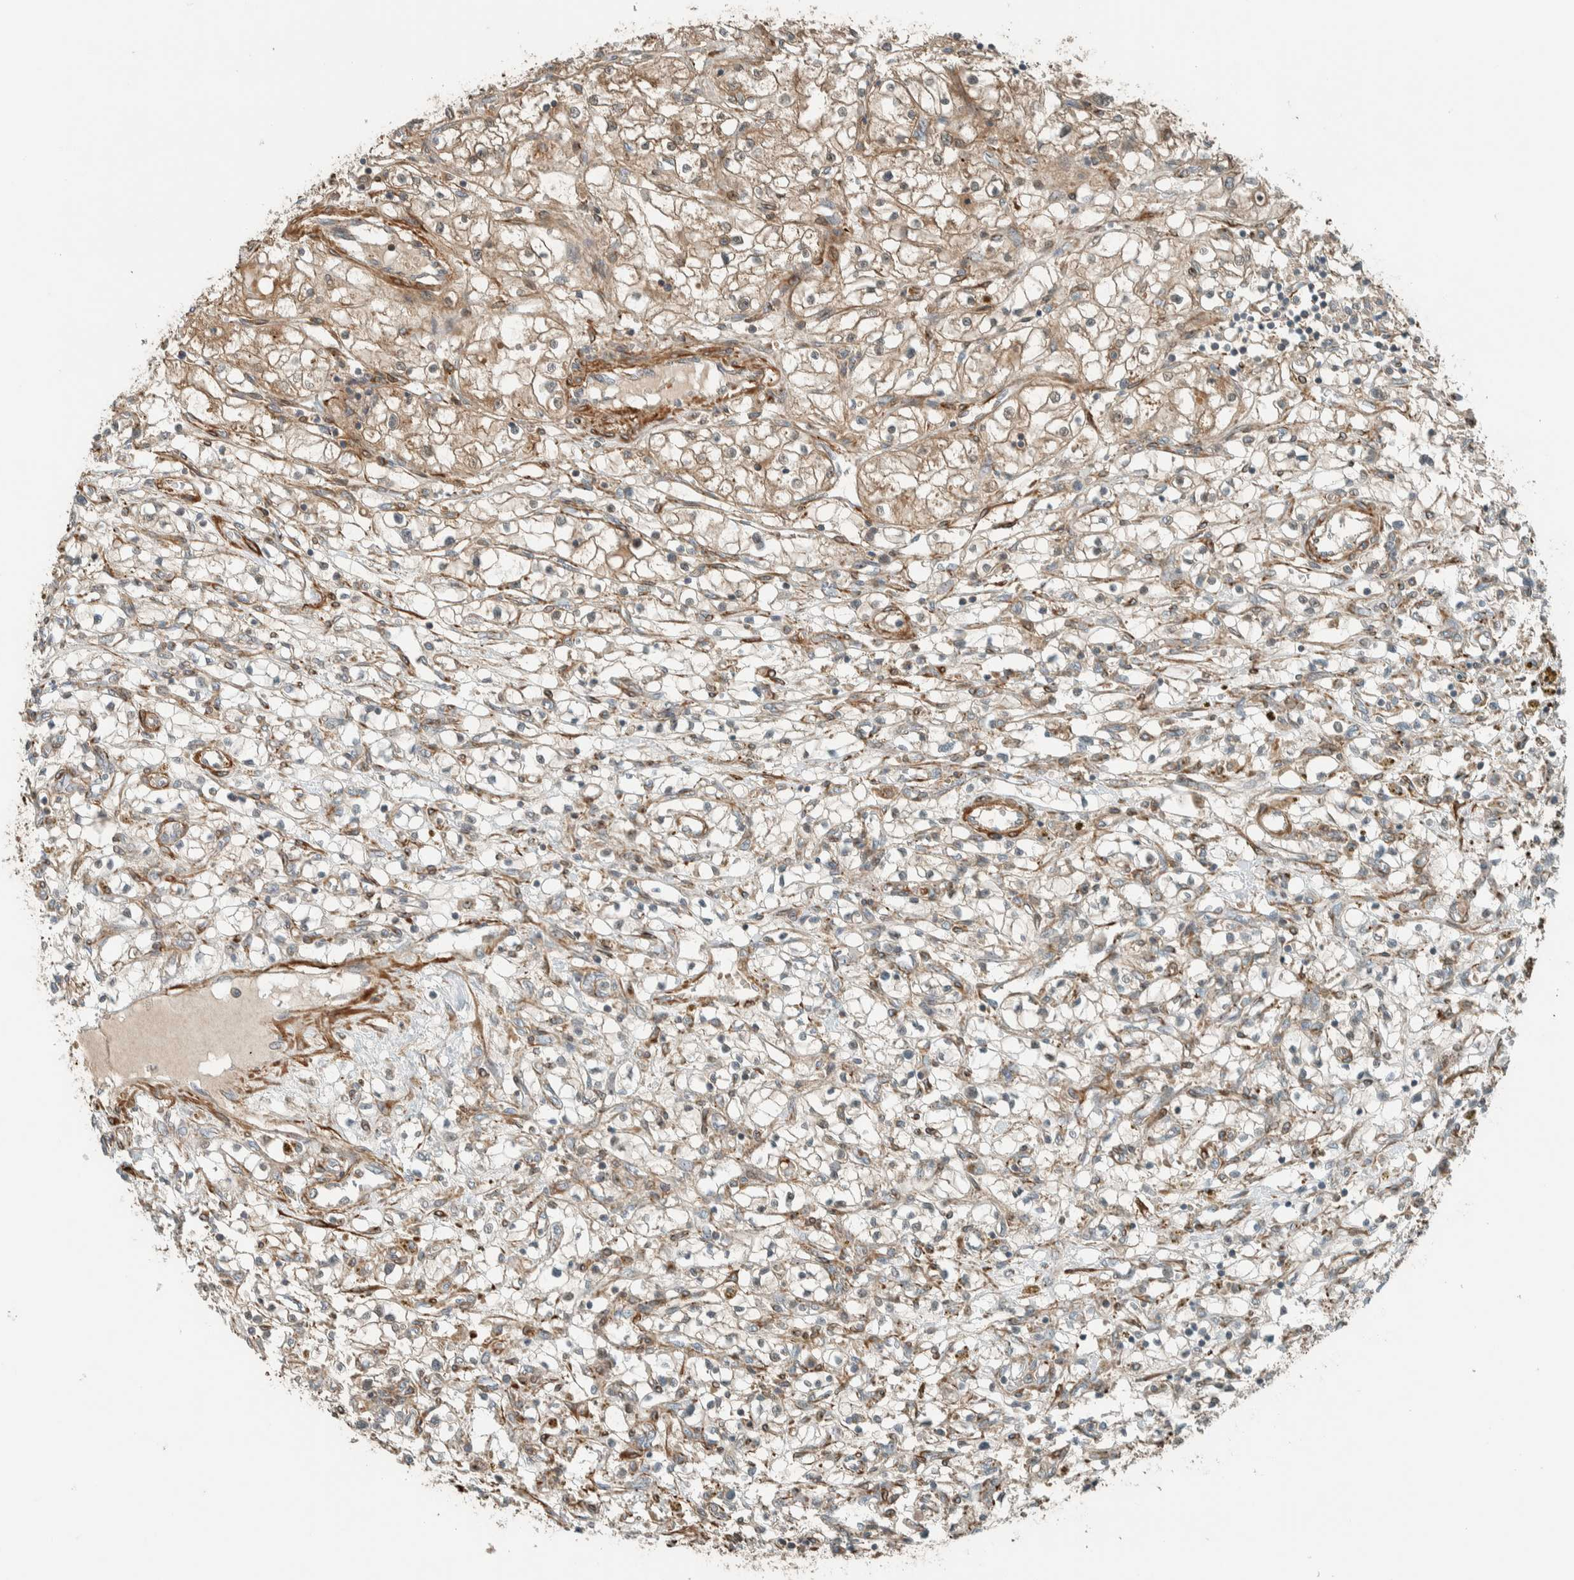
{"staining": {"intensity": "weak", "quantity": "25%-75%", "location": "cytoplasmic/membranous"}, "tissue": "renal cancer", "cell_type": "Tumor cells", "image_type": "cancer", "snomed": [{"axis": "morphology", "description": "Adenocarcinoma, NOS"}, {"axis": "topography", "description": "Kidney"}], "caption": "Renal cancer (adenocarcinoma) stained with immunohistochemistry exhibits weak cytoplasmic/membranous staining in approximately 25%-75% of tumor cells.", "gene": "EXOC7", "patient": {"sex": "male", "age": 68}}